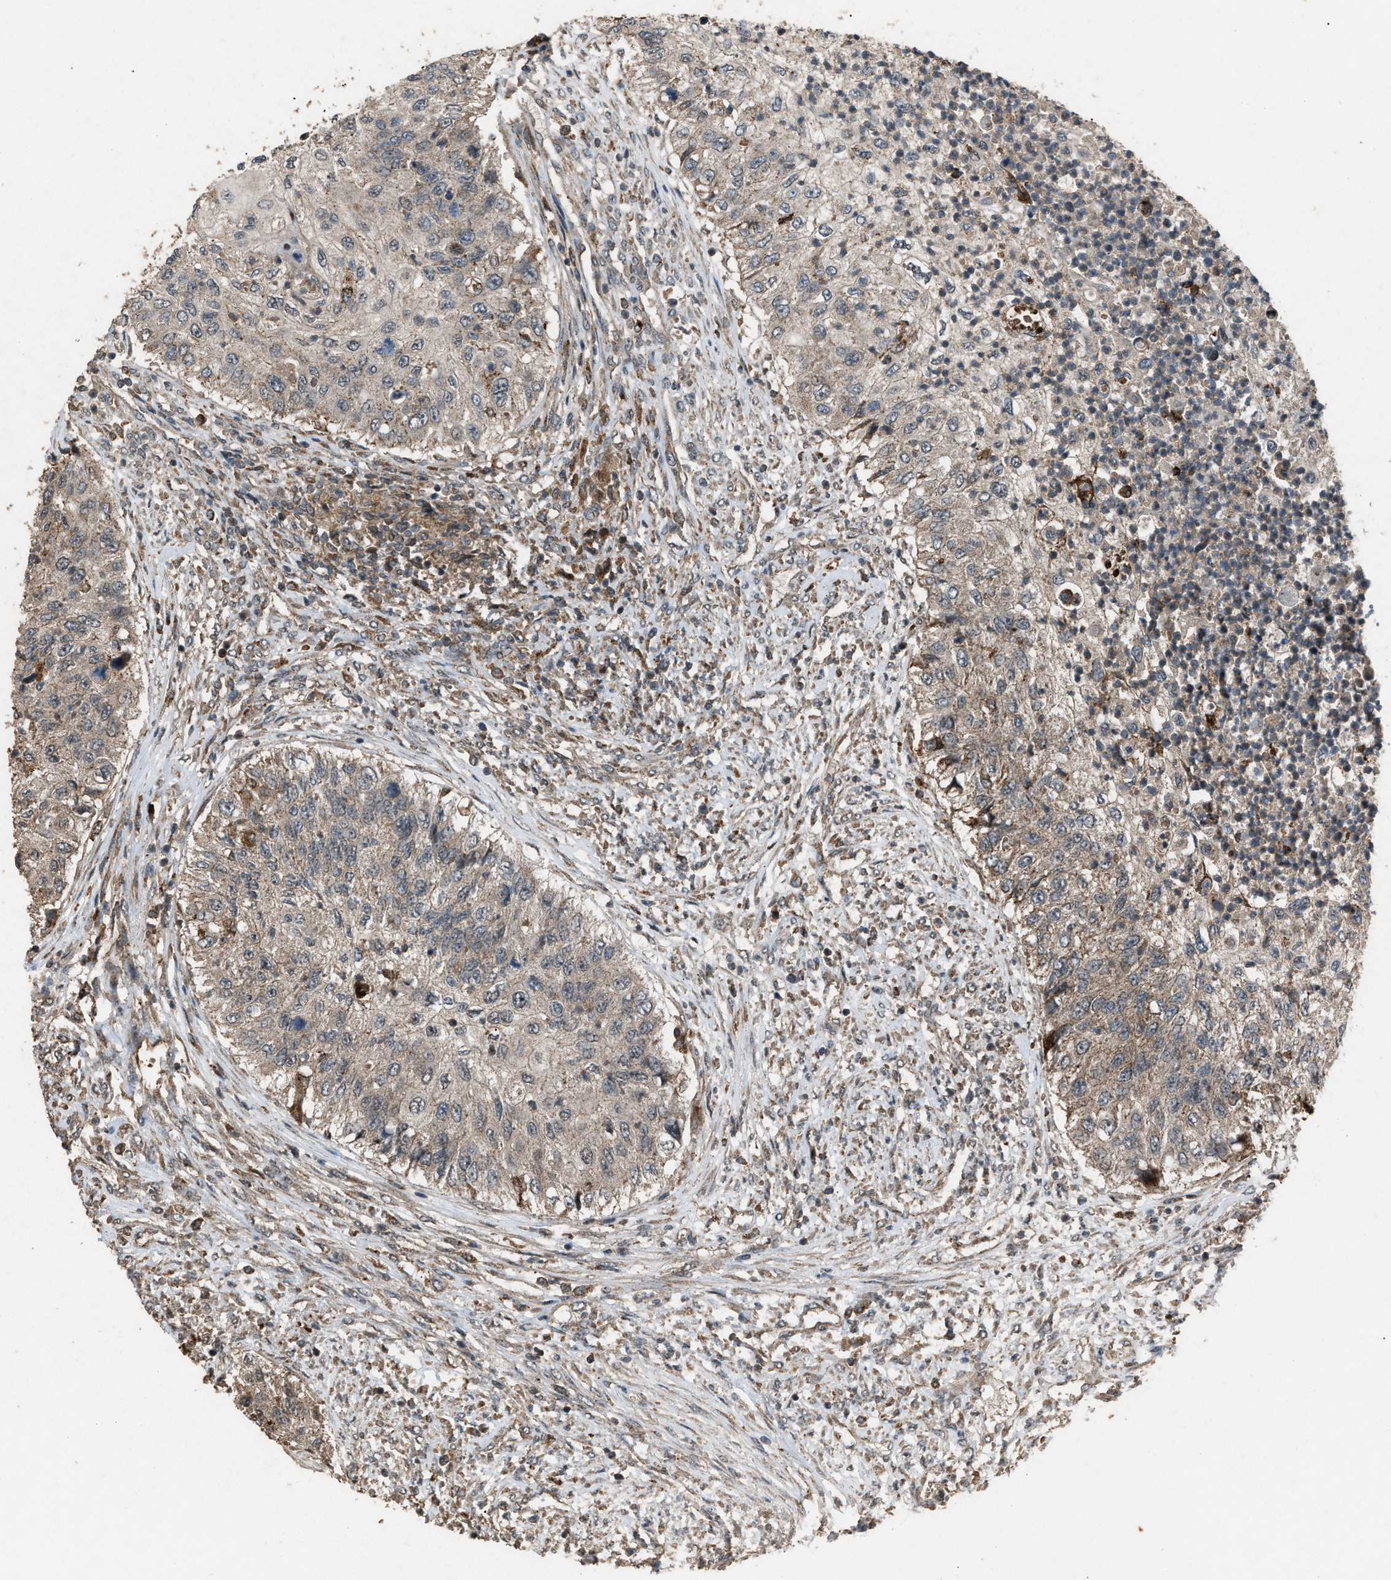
{"staining": {"intensity": "weak", "quantity": ">75%", "location": "cytoplasmic/membranous"}, "tissue": "urothelial cancer", "cell_type": "Tumor cells", "image_type": "cancer", "snomed": [{"axis": "morphology", "description": "Urothelial carcinoma, High grade"}, {"axis": "topography", "description": "Urinary bladder"}], "caption": "DAB immunohistochemical staining of urothelial cancer demonstrates weak cytoplasmic/membranous protein staining in about >75% of tumor cells.", "gene": "PSMD1", "patient": {"sex": "female", "age": 60}}